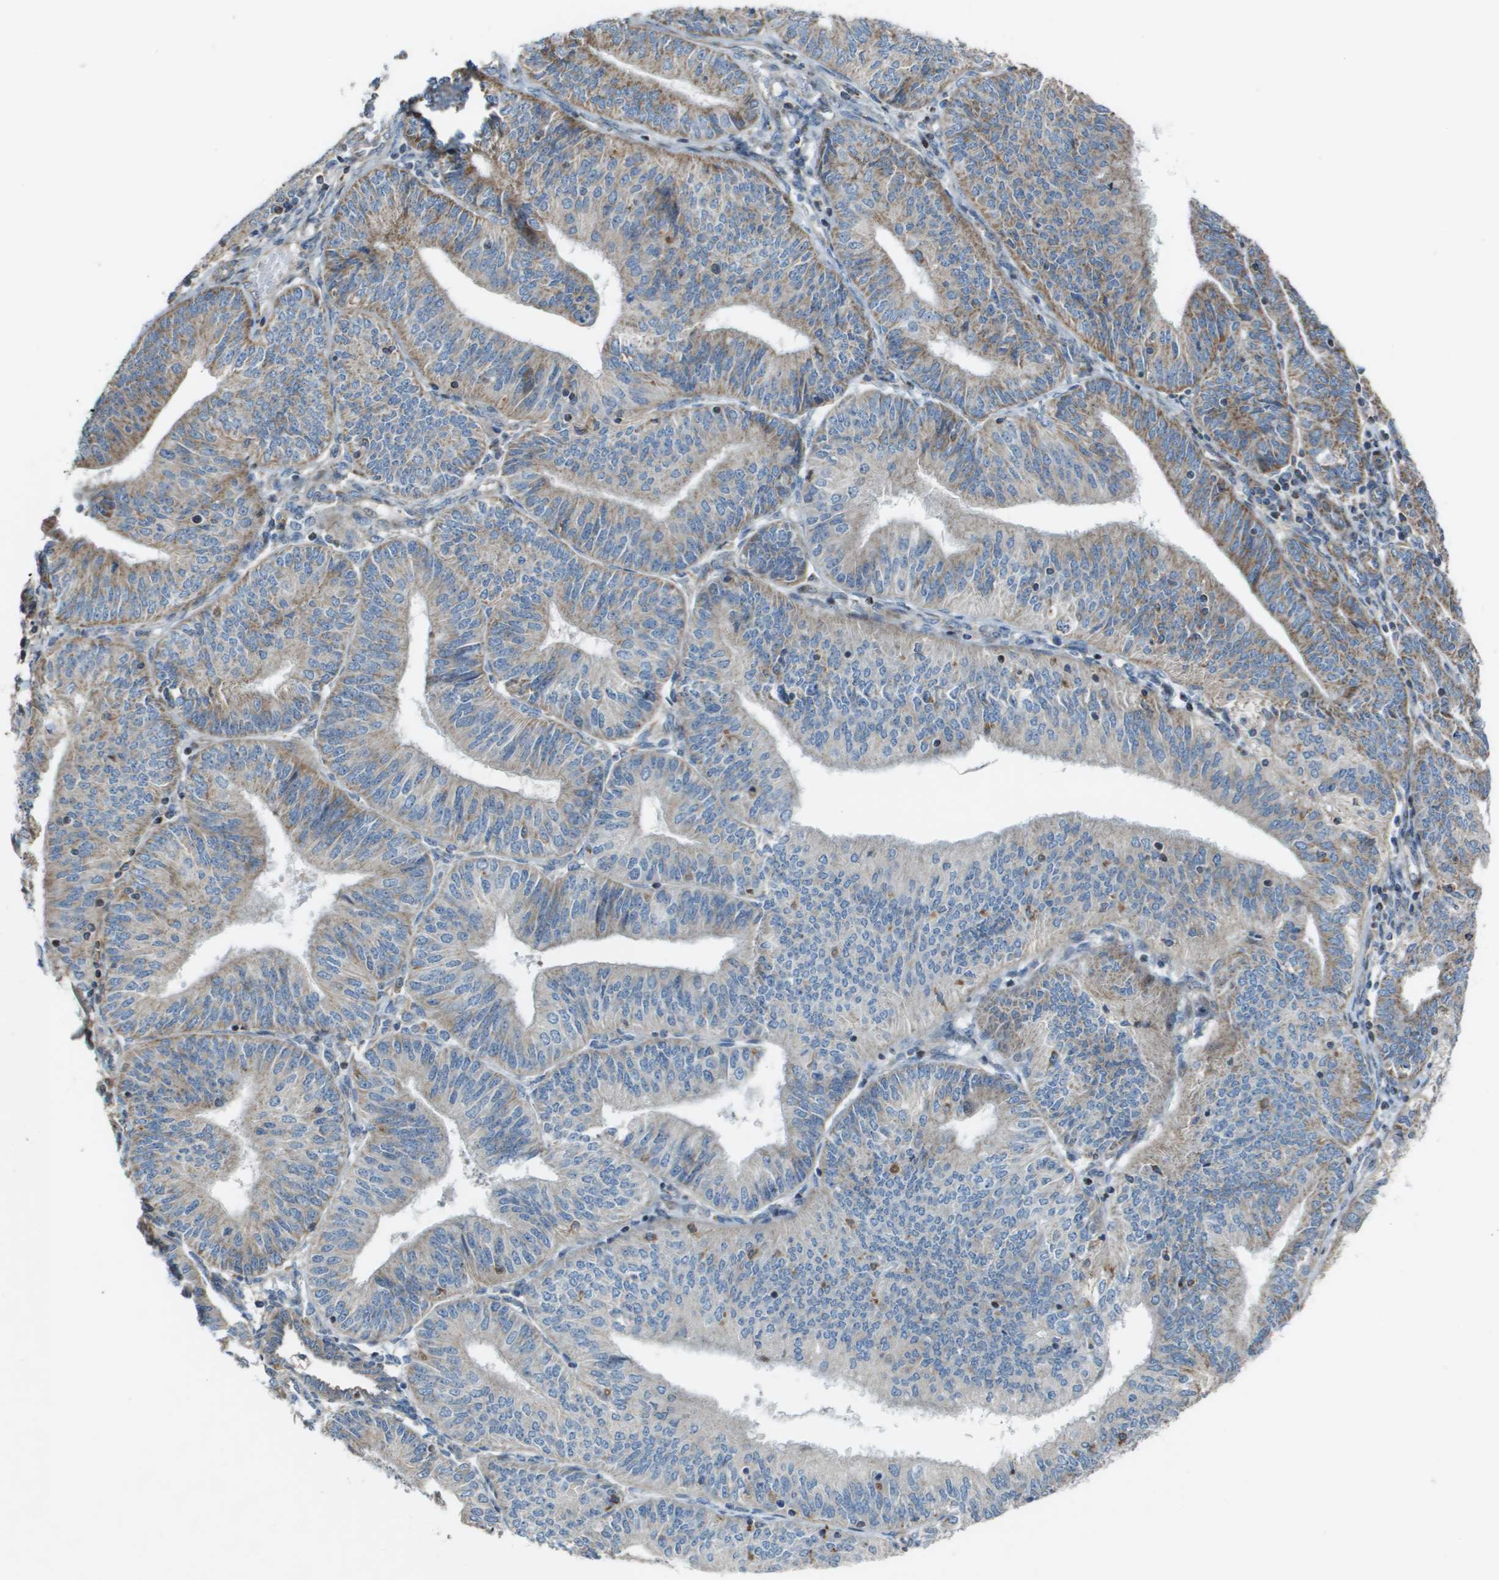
{"staining": {"intensity": "moderate", "quantity": "<25%", "location": "cytoplasmic/membranous"}, "tissue": "endometrial cancer", "cell_type": "Tumor cells", "image_type": "cancer", "snomed": [{"axis": "morphology", "description": "Adenocarcinoma, NOS"}, {"axis": "topography", "description": "Endometrium"}], "caption": "DAB (3,3'-diaminobenzidine) immunohistochemical staining of endometrial cancer (adenocarcinoma) shows moderate cytoplasmic/membranous protein expression in about <25% of tumor cells.", "gene": "MGAT3", "patient": {"sex": "female", "age": 58}}